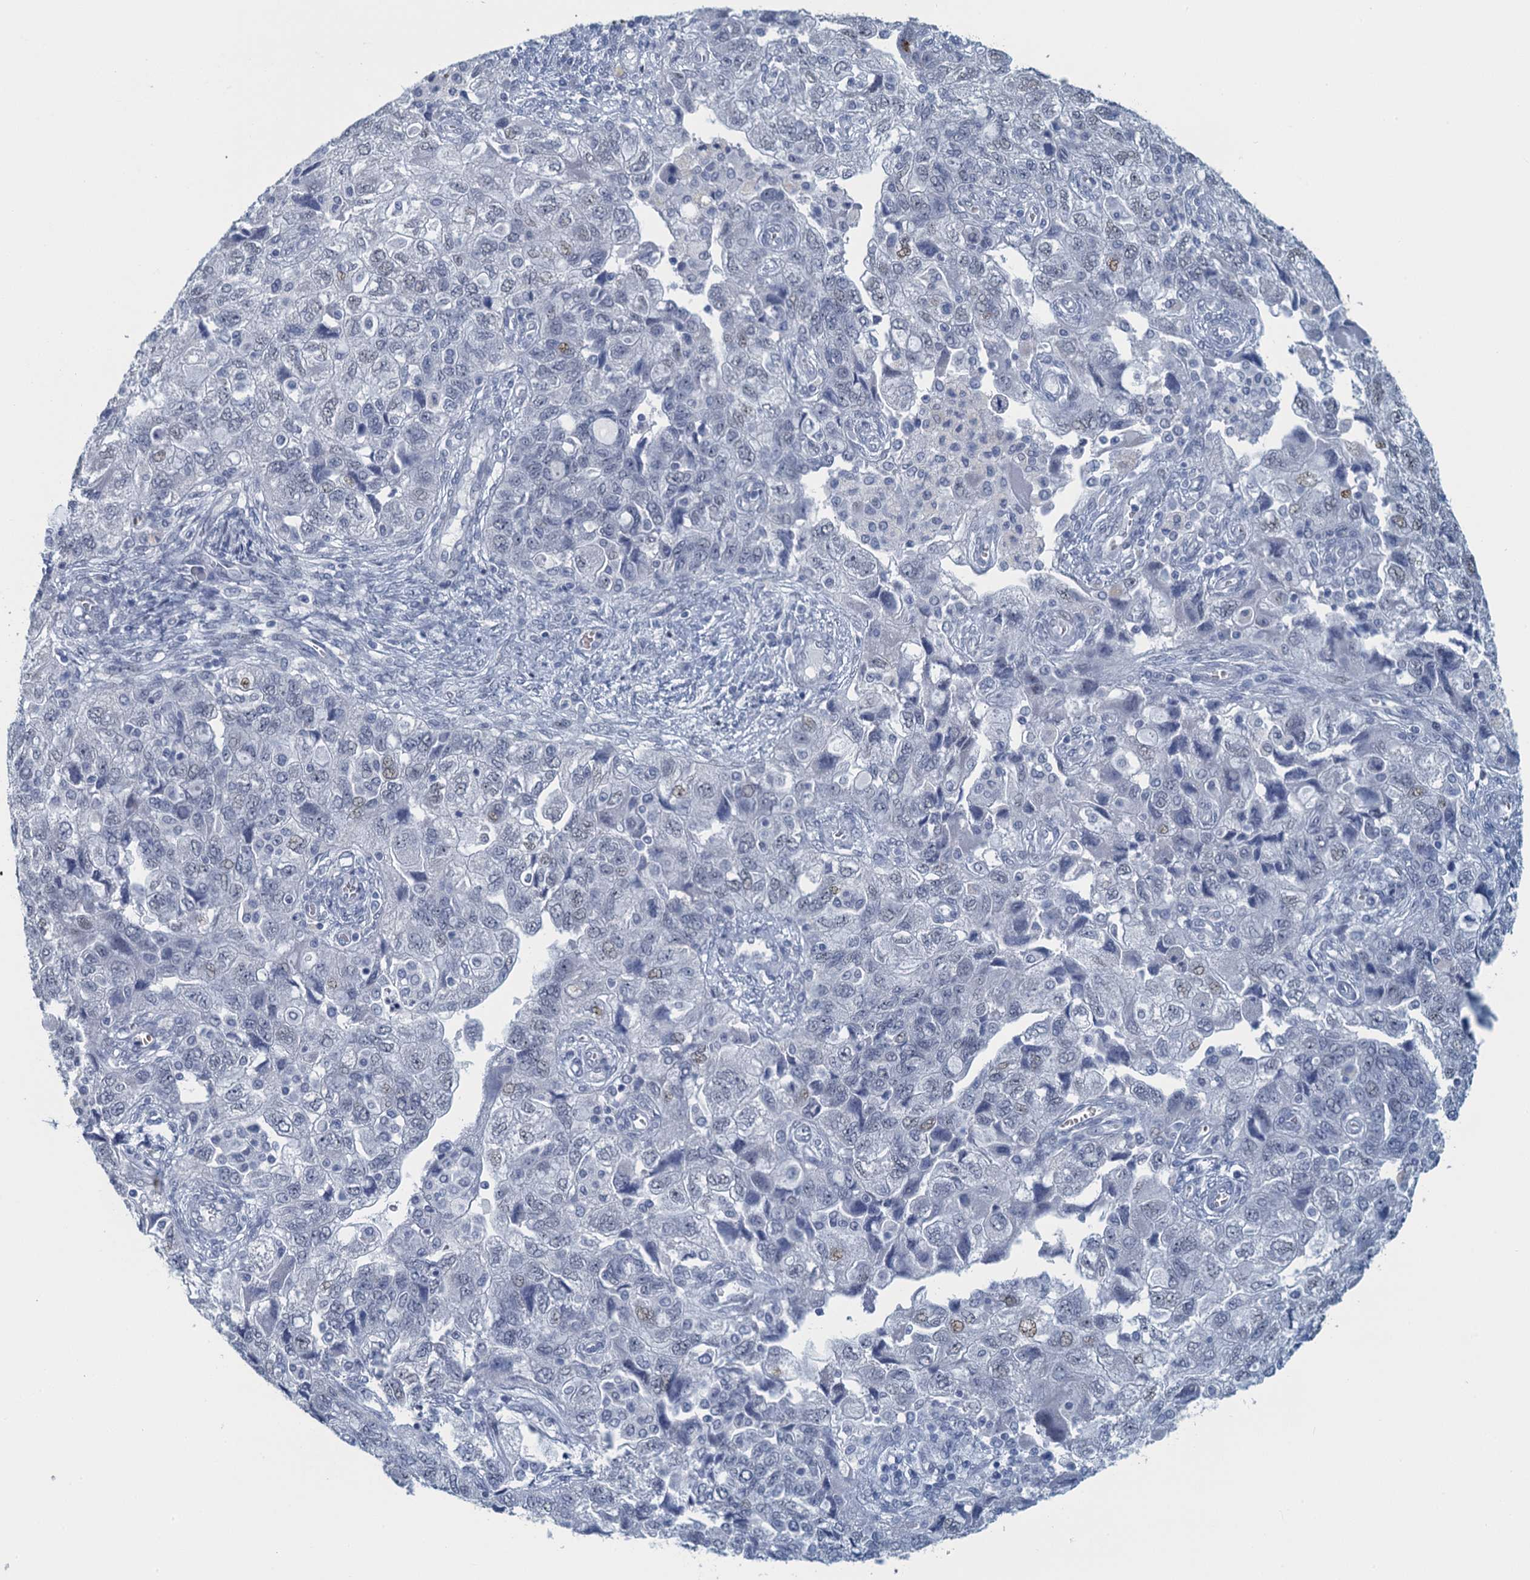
{"staining": {"intensity": "negative", "quantity": "none", "location": "none"}, "tissue": "ovarian cancer", "cell_type": "Tumor cells", "image_type": "cancer", "snomed": [{"axis": "morphology", "description": "Carcinoma, NOS"}, {"axis": "morphology", "description": "Cystadenocarcinoma, serous, NOS"}, {"axis": "topography", "description": "Ovary"}], "caption": "Immunohistochemistry of human ovarian serous cystadenocarcinoma reveals no positivity in tumor cells. (DAB (3,3'-diaminobenzidine) immunohistochemistry (IHC), high magnification).", "gene": "TTLL9", "patient": {"sex": "female", "age": 69}}